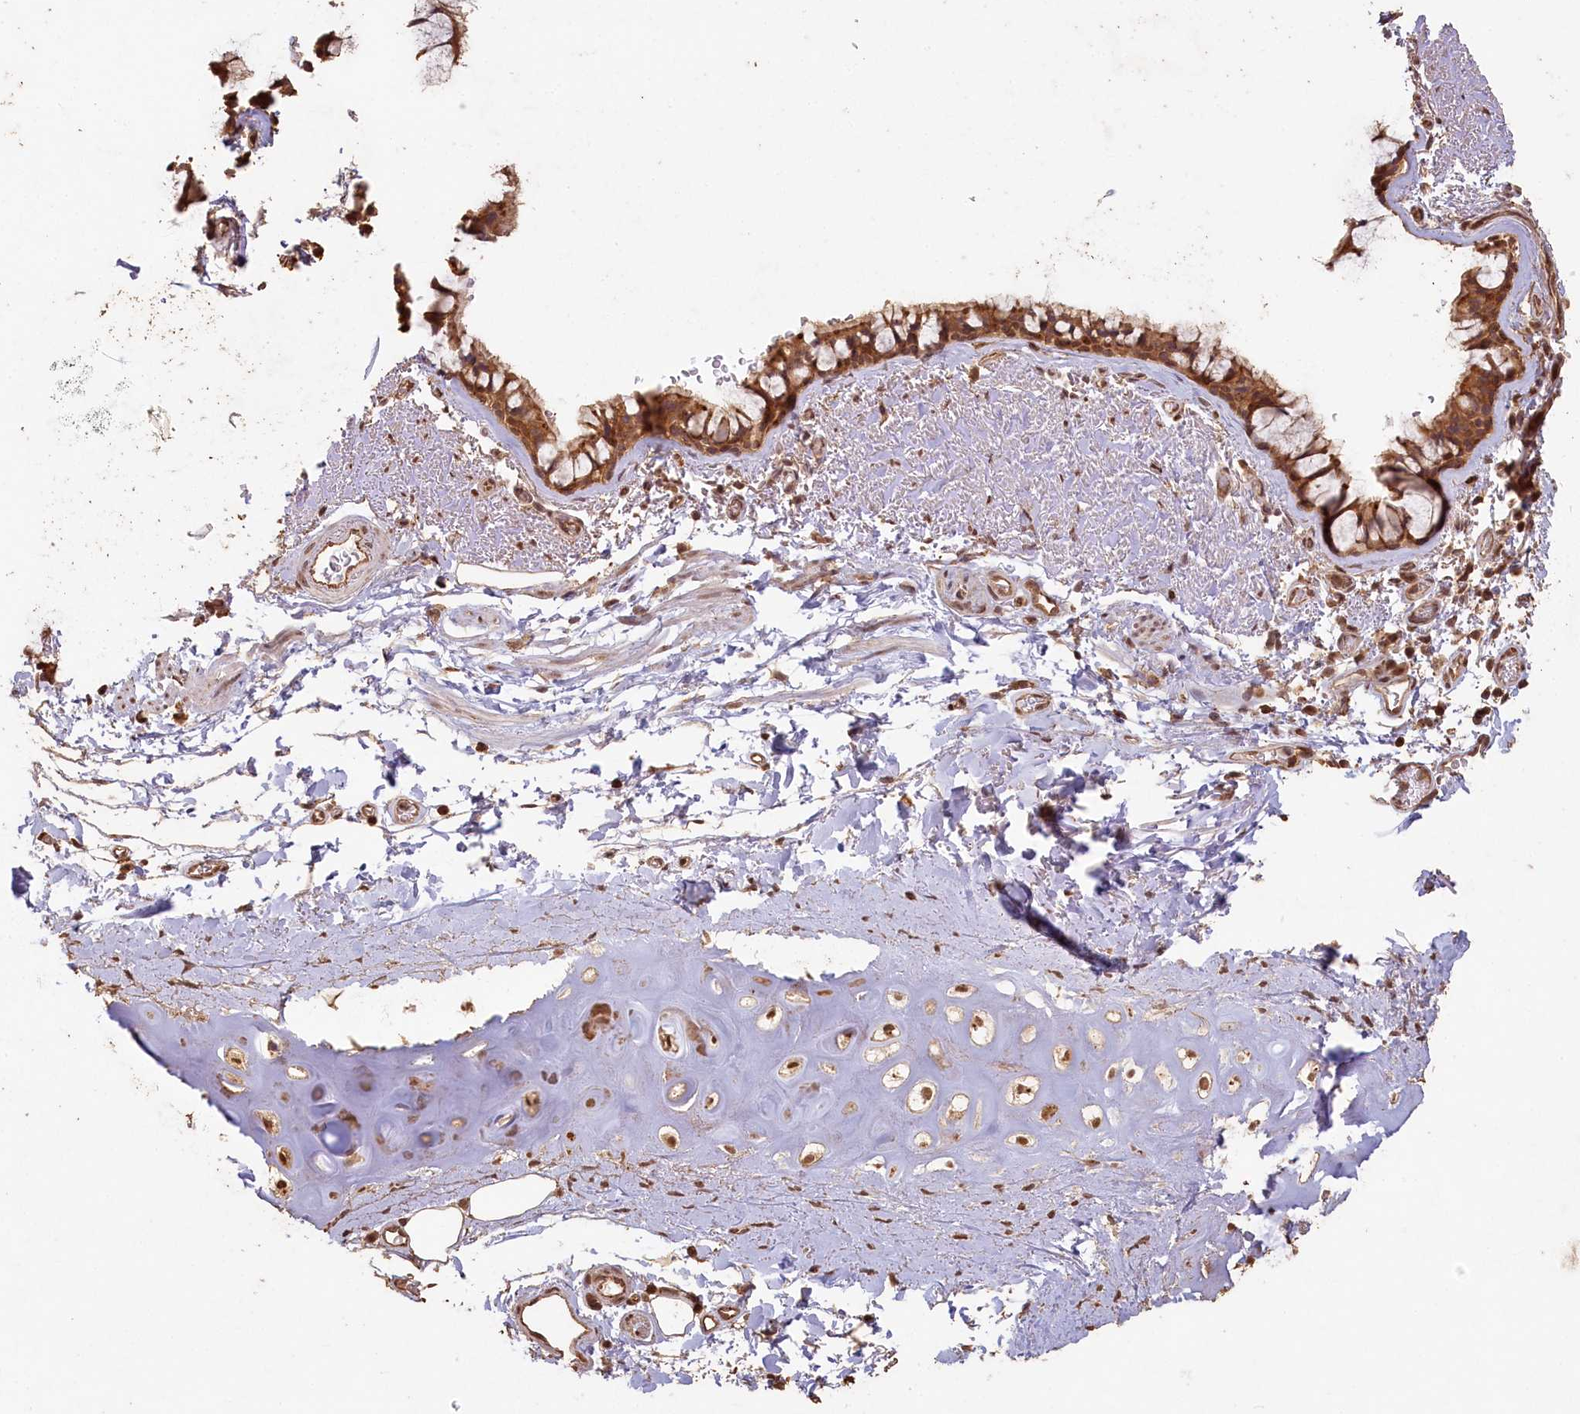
{"staining": {"intensity": "moderate", "quantity": ">75%", "location": "cytoplasmic/membranous,nuclear"}, "tissue": "bronchus", "cell_type": "Respiratory epithelial cells", "image_type": "normal", "snomed": [{"axis": "morphology", "description": "Normal tissue, NOS"}, {"axis": "topography", "description": "Bronchus"}], "caption": "Immunohistochemistry (IHC) histopathology image of normal bronchus: human bronchus stained using IHC exhibits medium levels of moderate protein expression localized specifically in the cytoplasmic/membranous,nuclear of respiratory epithelial cells, appearing as a cytoplasmic/membranous,nuclear brown color.", "gene": "MADD", "patient": {"sex": "male", "age": 65}}